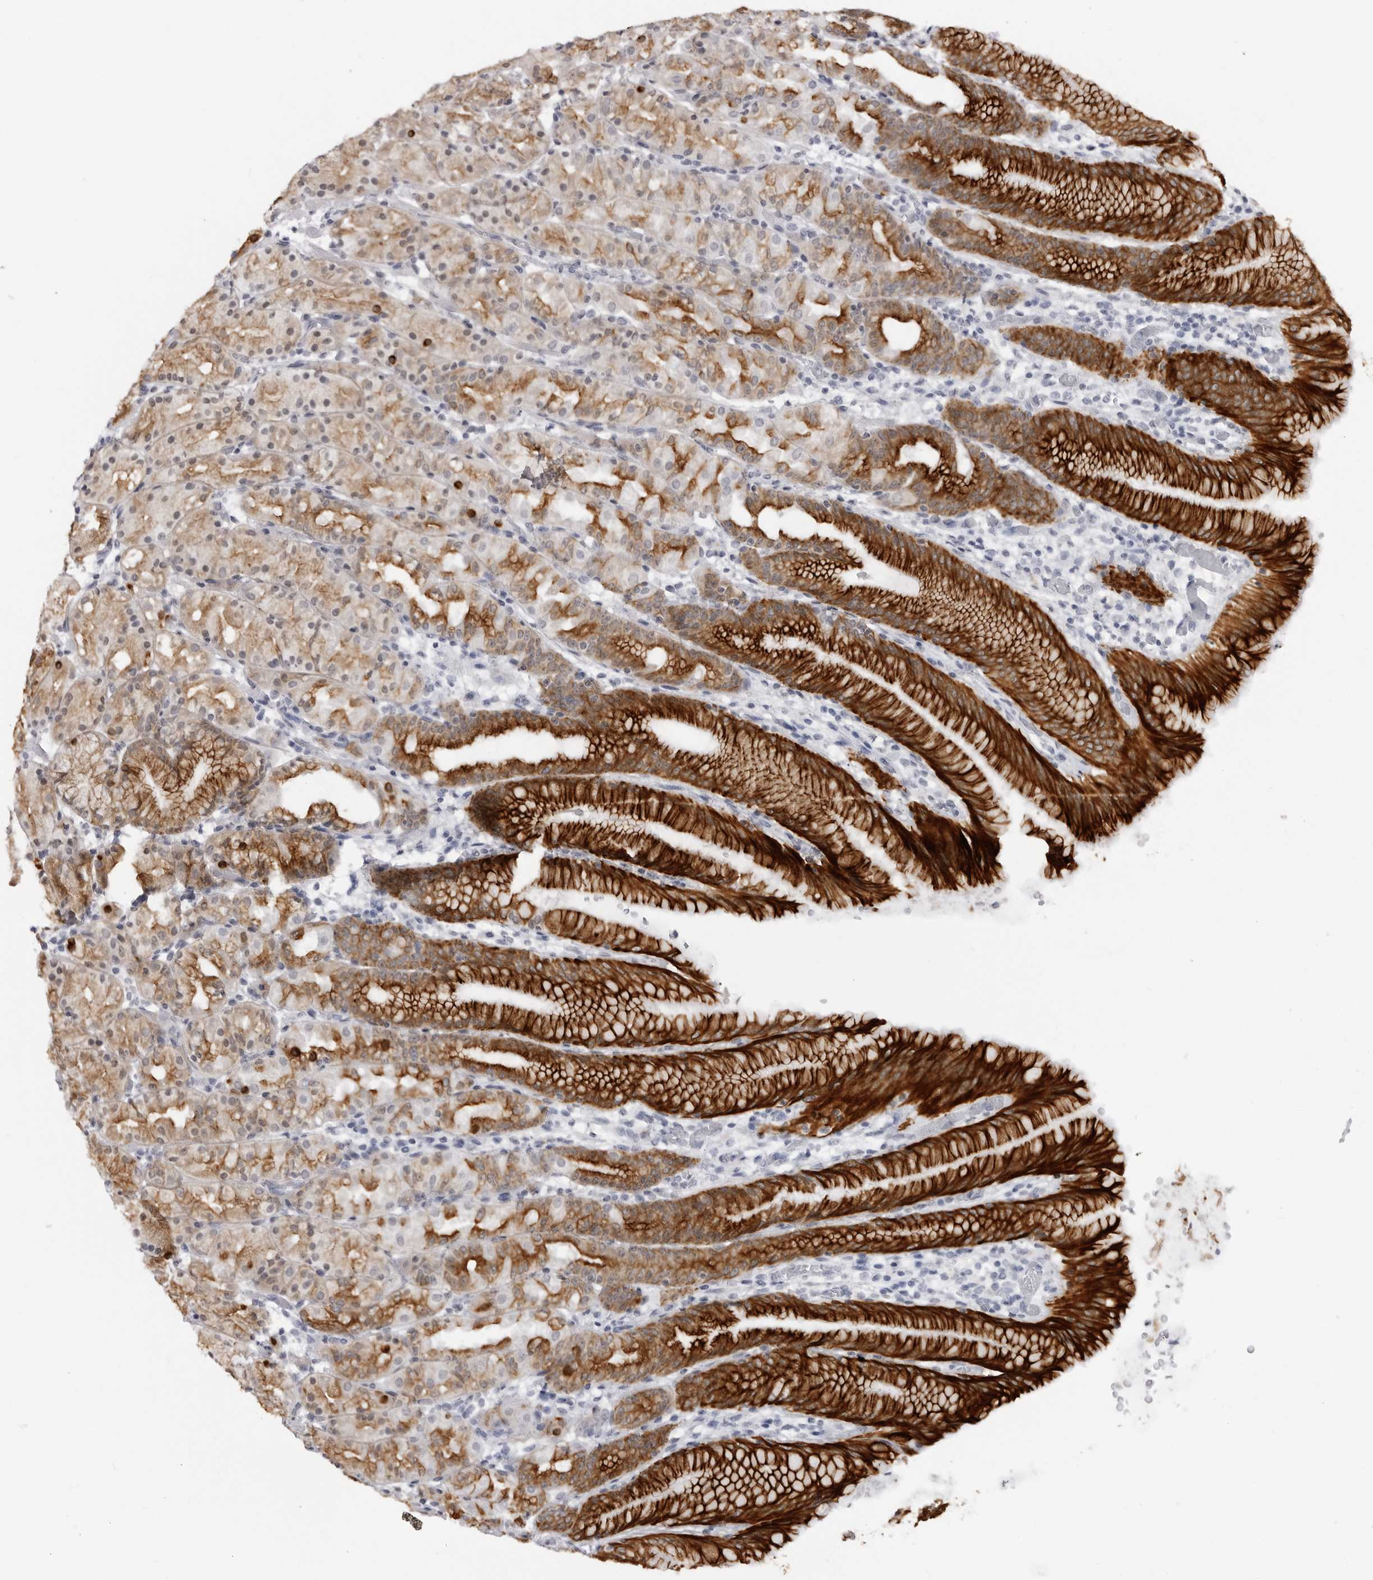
{"staining": {"intensity": "strong", "quantity": "25%-75%", "location": "cytoplasmic/membranous"}, "tissue": "stomach", "cell_type": "Glandular cells", "image_type": "normal", "snomed": [{"axis": "morphology", "description": "Normal tissue, NOS"}, {"axis": "topography", "description": "Stomach, upper"}], "caption": "Benign stomach was stained to show a protein in brown. There is high levels of strong cytoplasmic/membranous positivity in about 25%-75% of glandular cells. Nuclei are stained in blue.", "gene": "SERPINF2", "patient": {"sex": "male", "age": 48}}